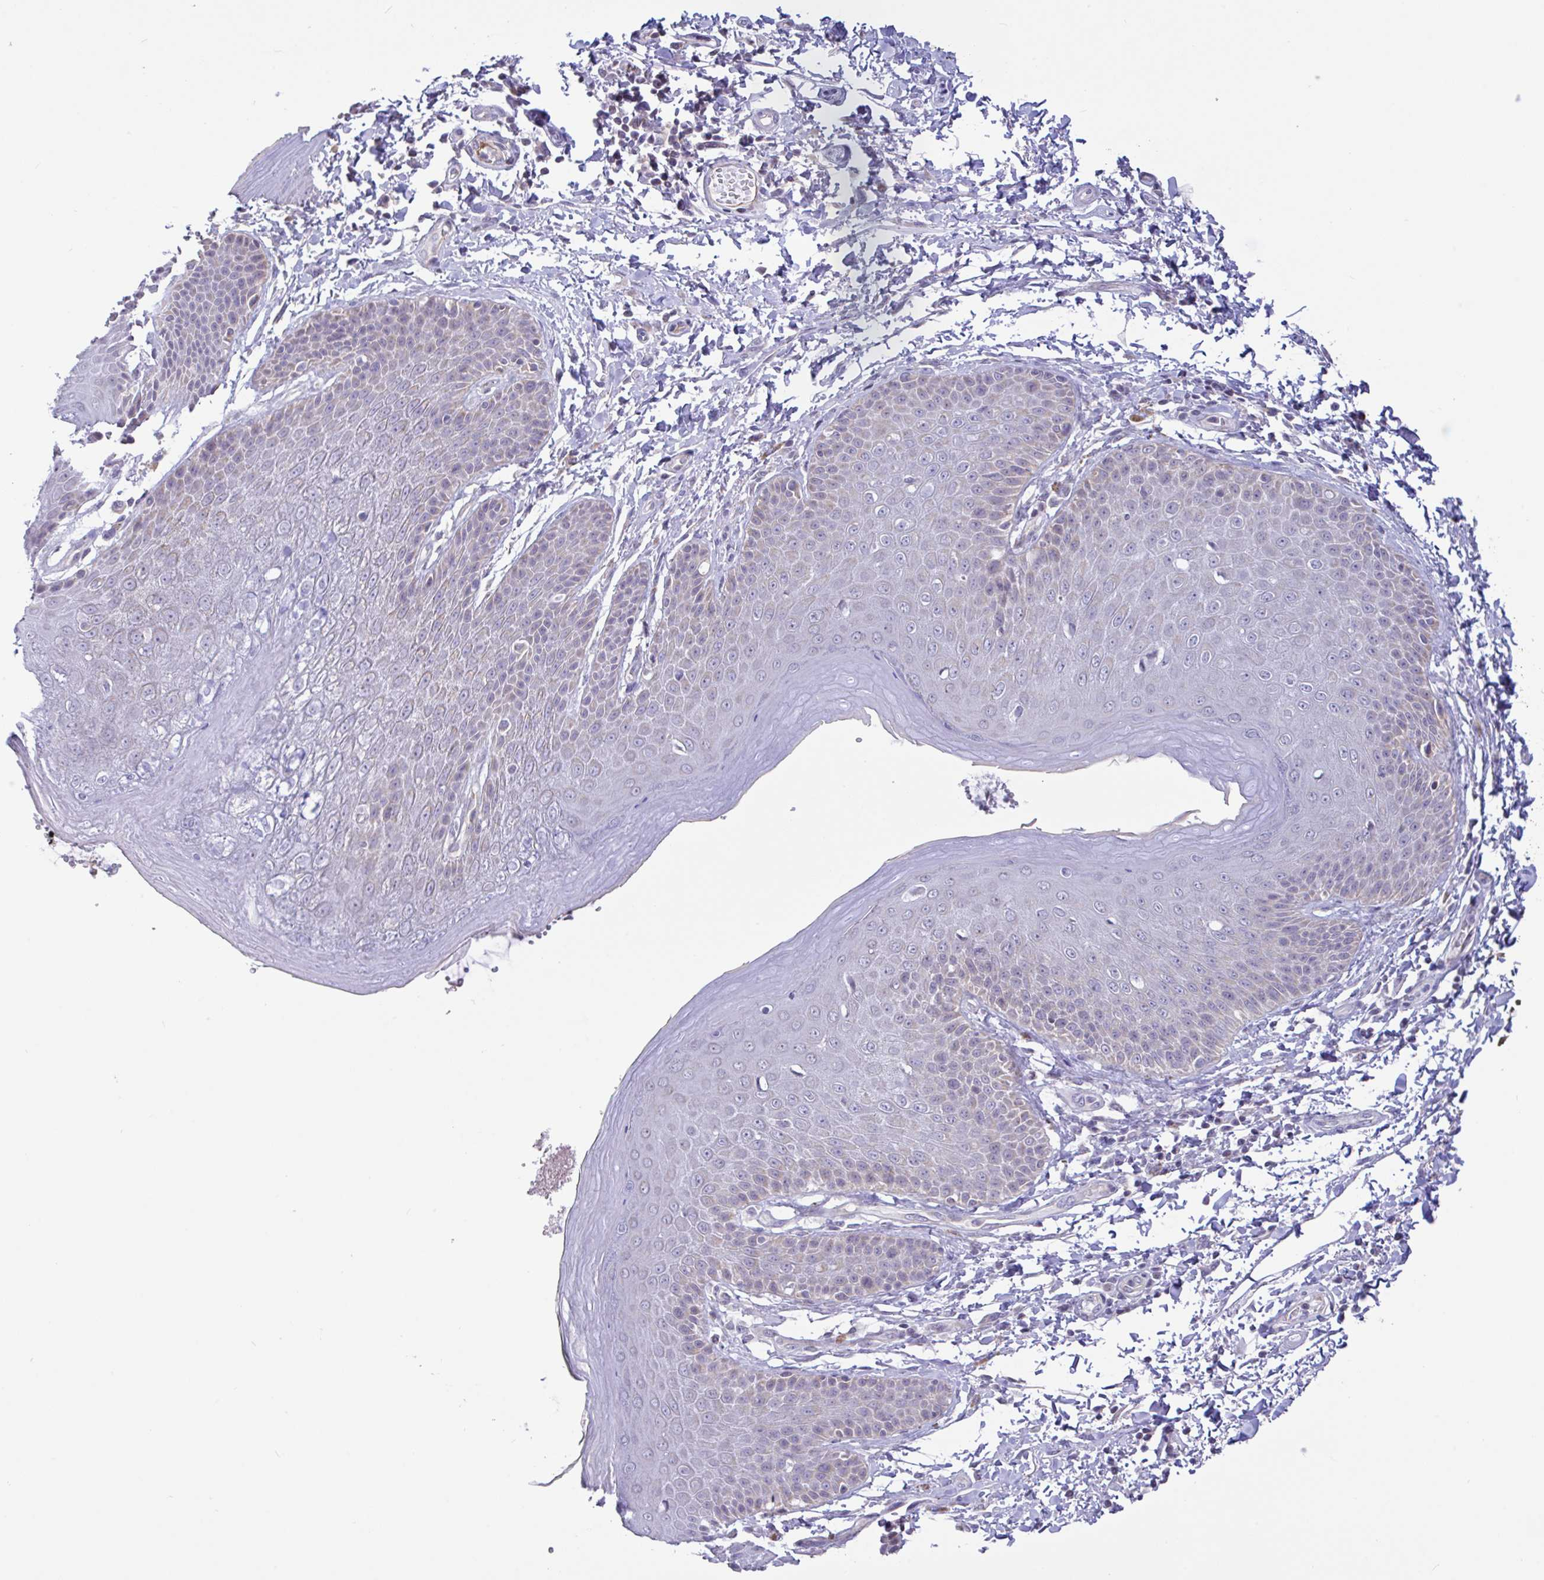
{"staining": {"intensity": "weak", "quantity": "<25%", "location": "cytoplasmic/membranous"}, "tissue": "skin", "cell_type": "Epidermal cells", "image_type": "normal", "snomed": [{"axis": "morphology", "description": "Normal tissue, NOS"}, {"axis": "topography", "description": "Peripheral nerve tissue"}], "caption": "A photomicrograph of human skin is negative for staining in epidermal cells.", "gene": "PLCD4", "patient": {"sex": "male", "age": 51}}